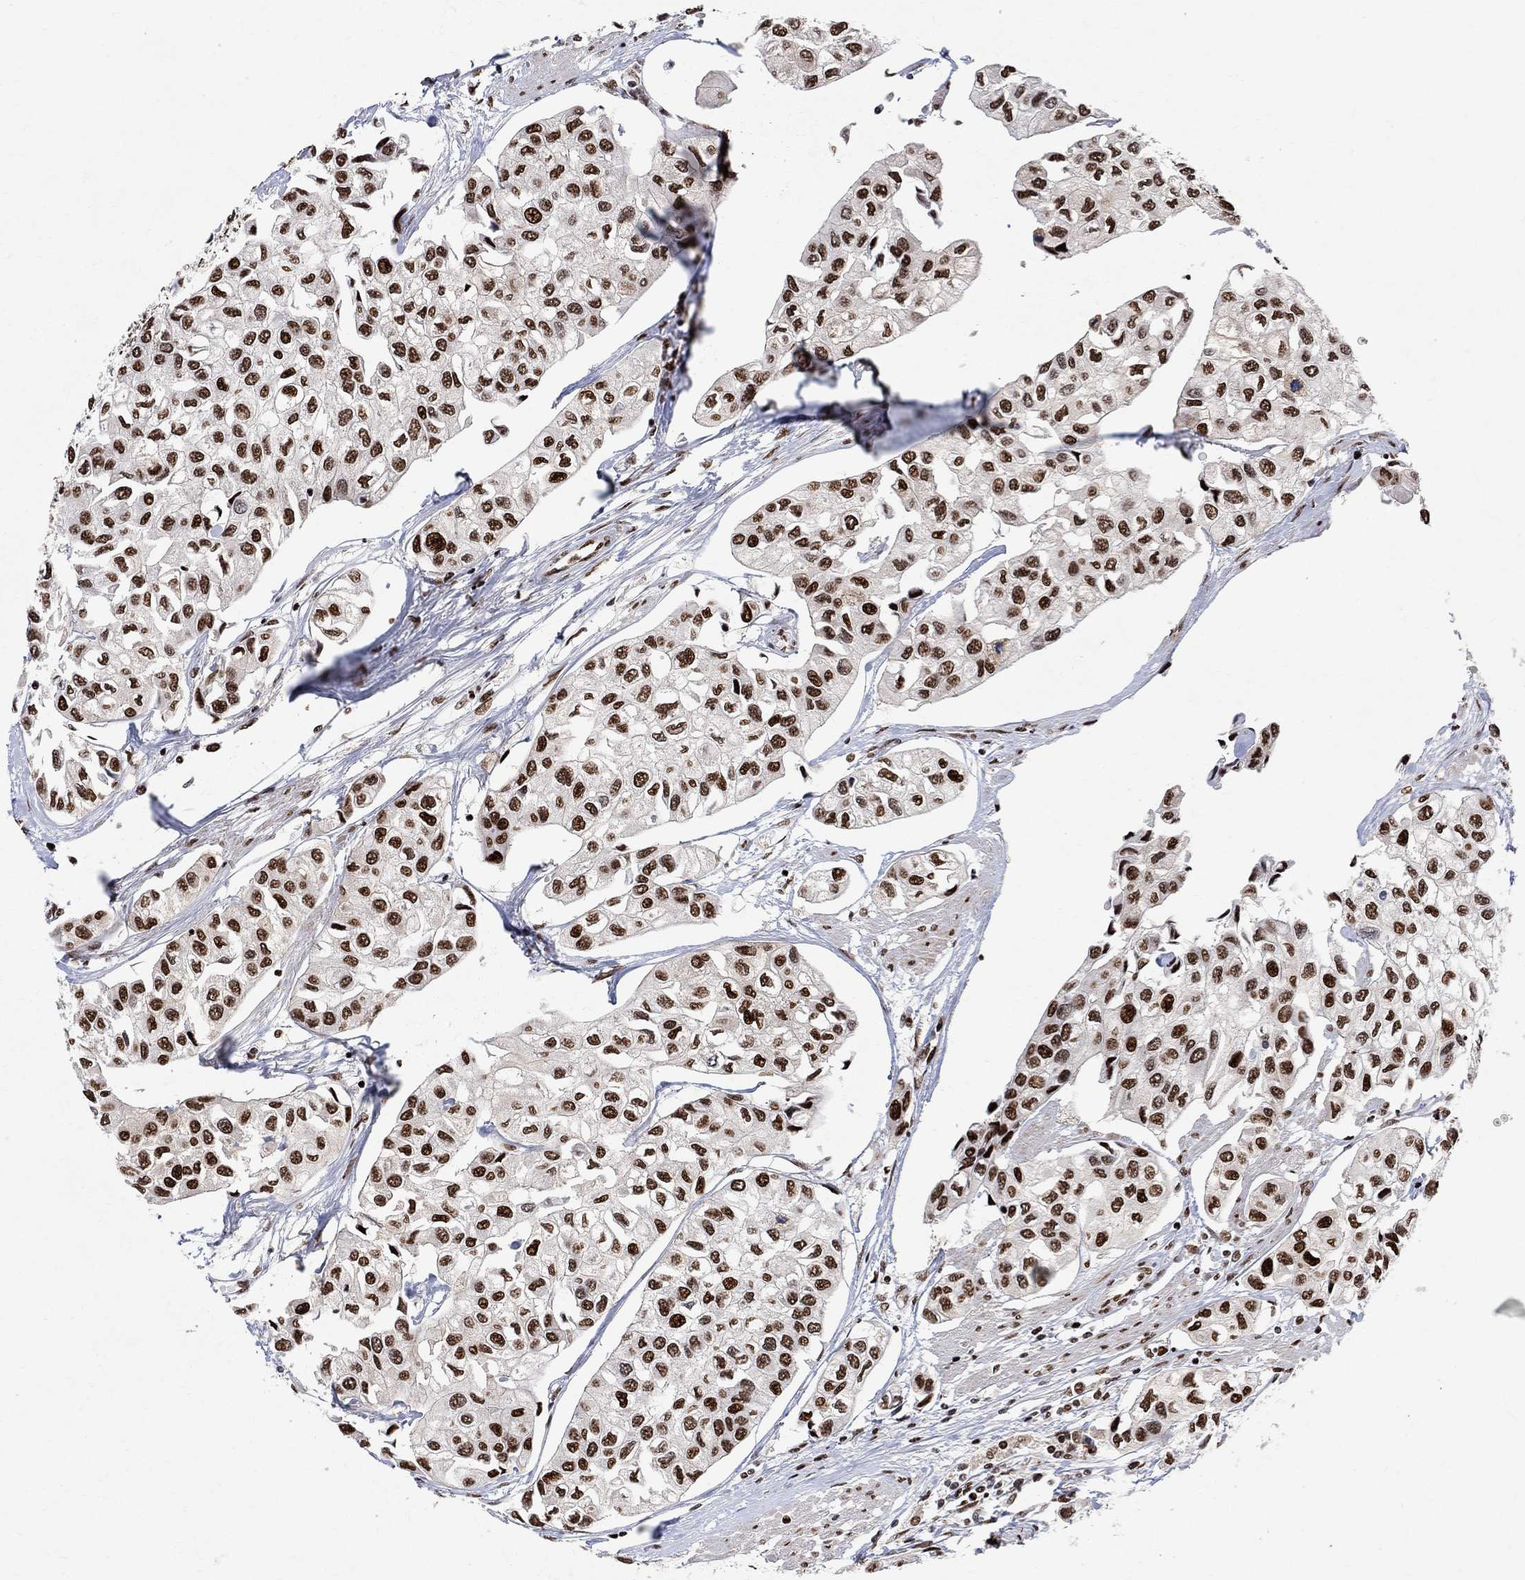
{"staining": {"intensity": "strong", "quantity": ">75%", "location": "nuclear"}, "tissue": "urothelial cancer", "cell_type": "Tumor cells", "image_type": "cancer", "snomed": [{"axis": "morphology", "description": "Urothelial carcinoma, High grade"}, {"axis": "topography", "description": "Urinary bladder"}], "caption": "High-grade urothelial carcinoma stained with IHC demonstrates strong nuclear staining in about >75% of tumor cells.", "gene": "E4F1", "patient": {"sex": "male", "age": 73}}